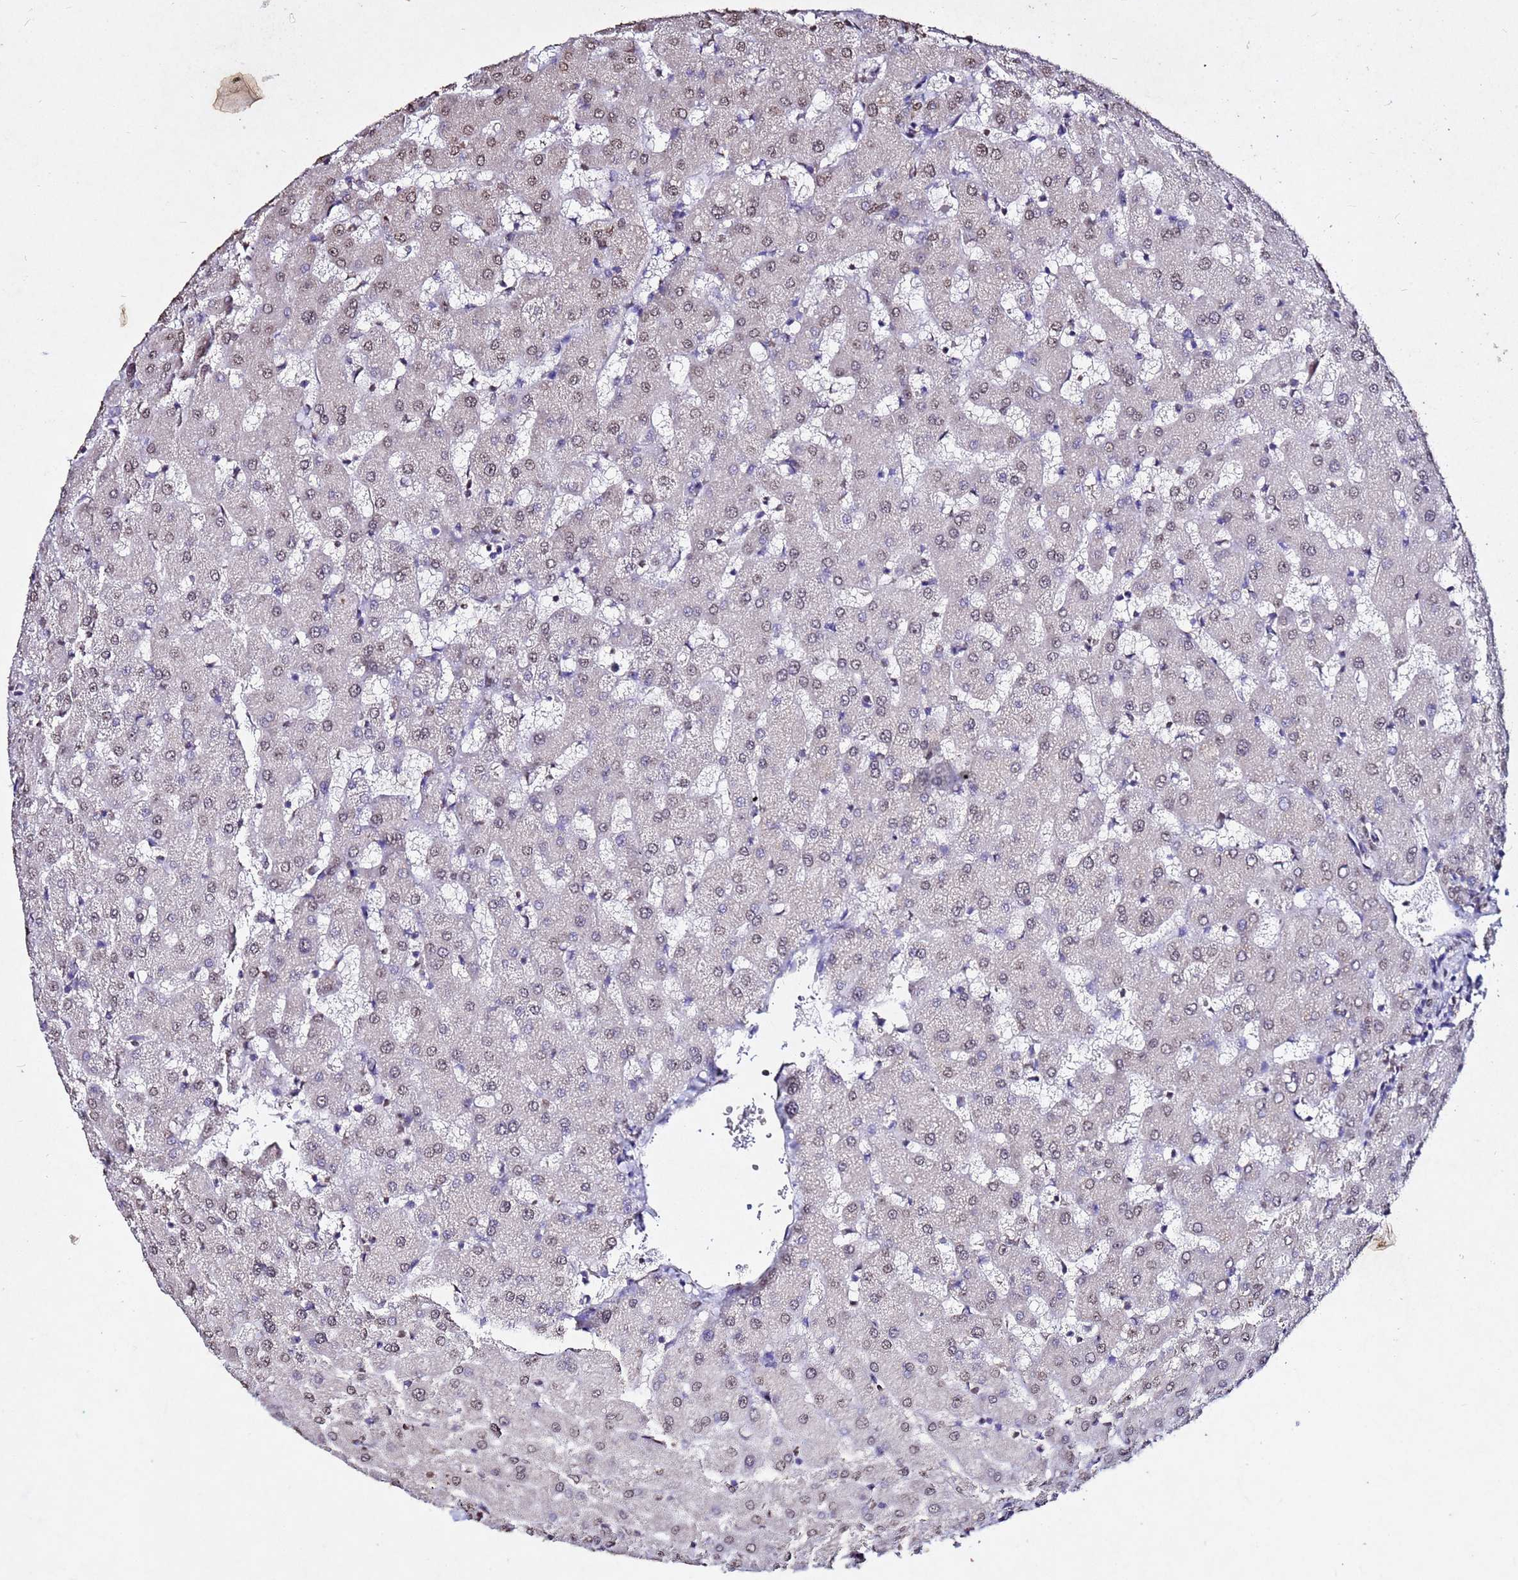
{"staining": {"intensity": "moderate", "quantity": ">75%", "location": "nuclear"}, "tissue": "liver", "cell_type": "Cholangiocytes", "image_type": "normal", "snomed": [{"axis": "morphology", "description": "Normal tissue, NOS"}, {"axis": "topography", "description": "Liver"}], "caption": "Brown immunohistochemical staining in unremarkable human liver shows moderate nuclear expression in approximately >75% of cholangiocytes. The staining is performed using DAB brown chromogen to label protein expression. The nuclei are counter-stained blue using hematoxylin.", "gene": "MYOCD", "patient": {"sex": "female", "age": 63}}